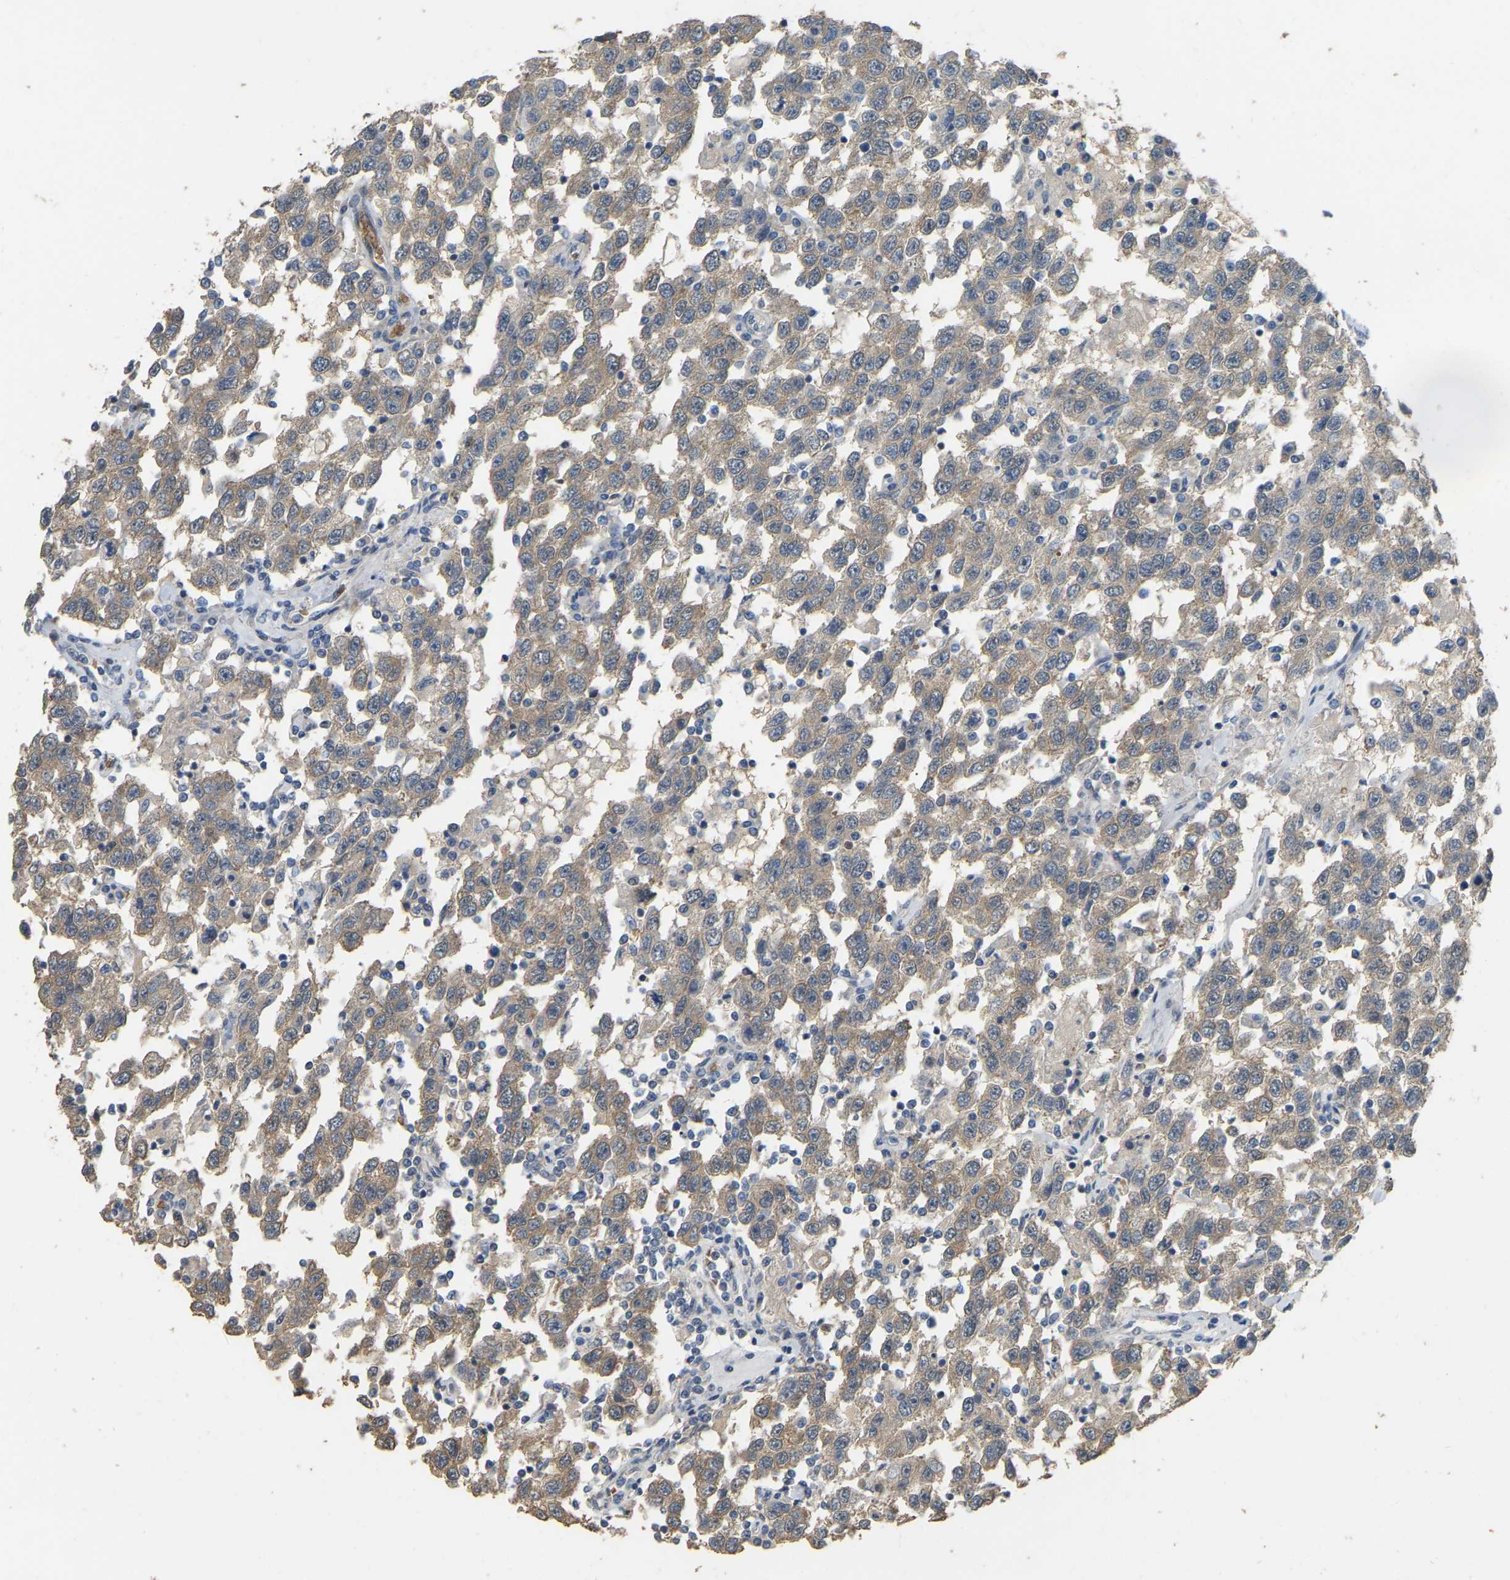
{"staining": {"intensity": "moderate", "quantity": ">75%", "location": "cytoplasmic/membranous"}, "tissue": "testis cancer", "cell_type": "Tumor cells", "image_type": "cancer", "snomed": [{"axis": "morphology", "description": "Seminoma, NOS"}, {"axis": "topography", "description": "Testis"}], "caption": "A photomicrograph showing moderate cytoplasmic/membranous positivity in about >75% of tumor cells in testis seminoma, as visualized by brown immunohistochemical staining.", "gene": "CFAP298", "patient": {"sex": "male", "age": 41}}